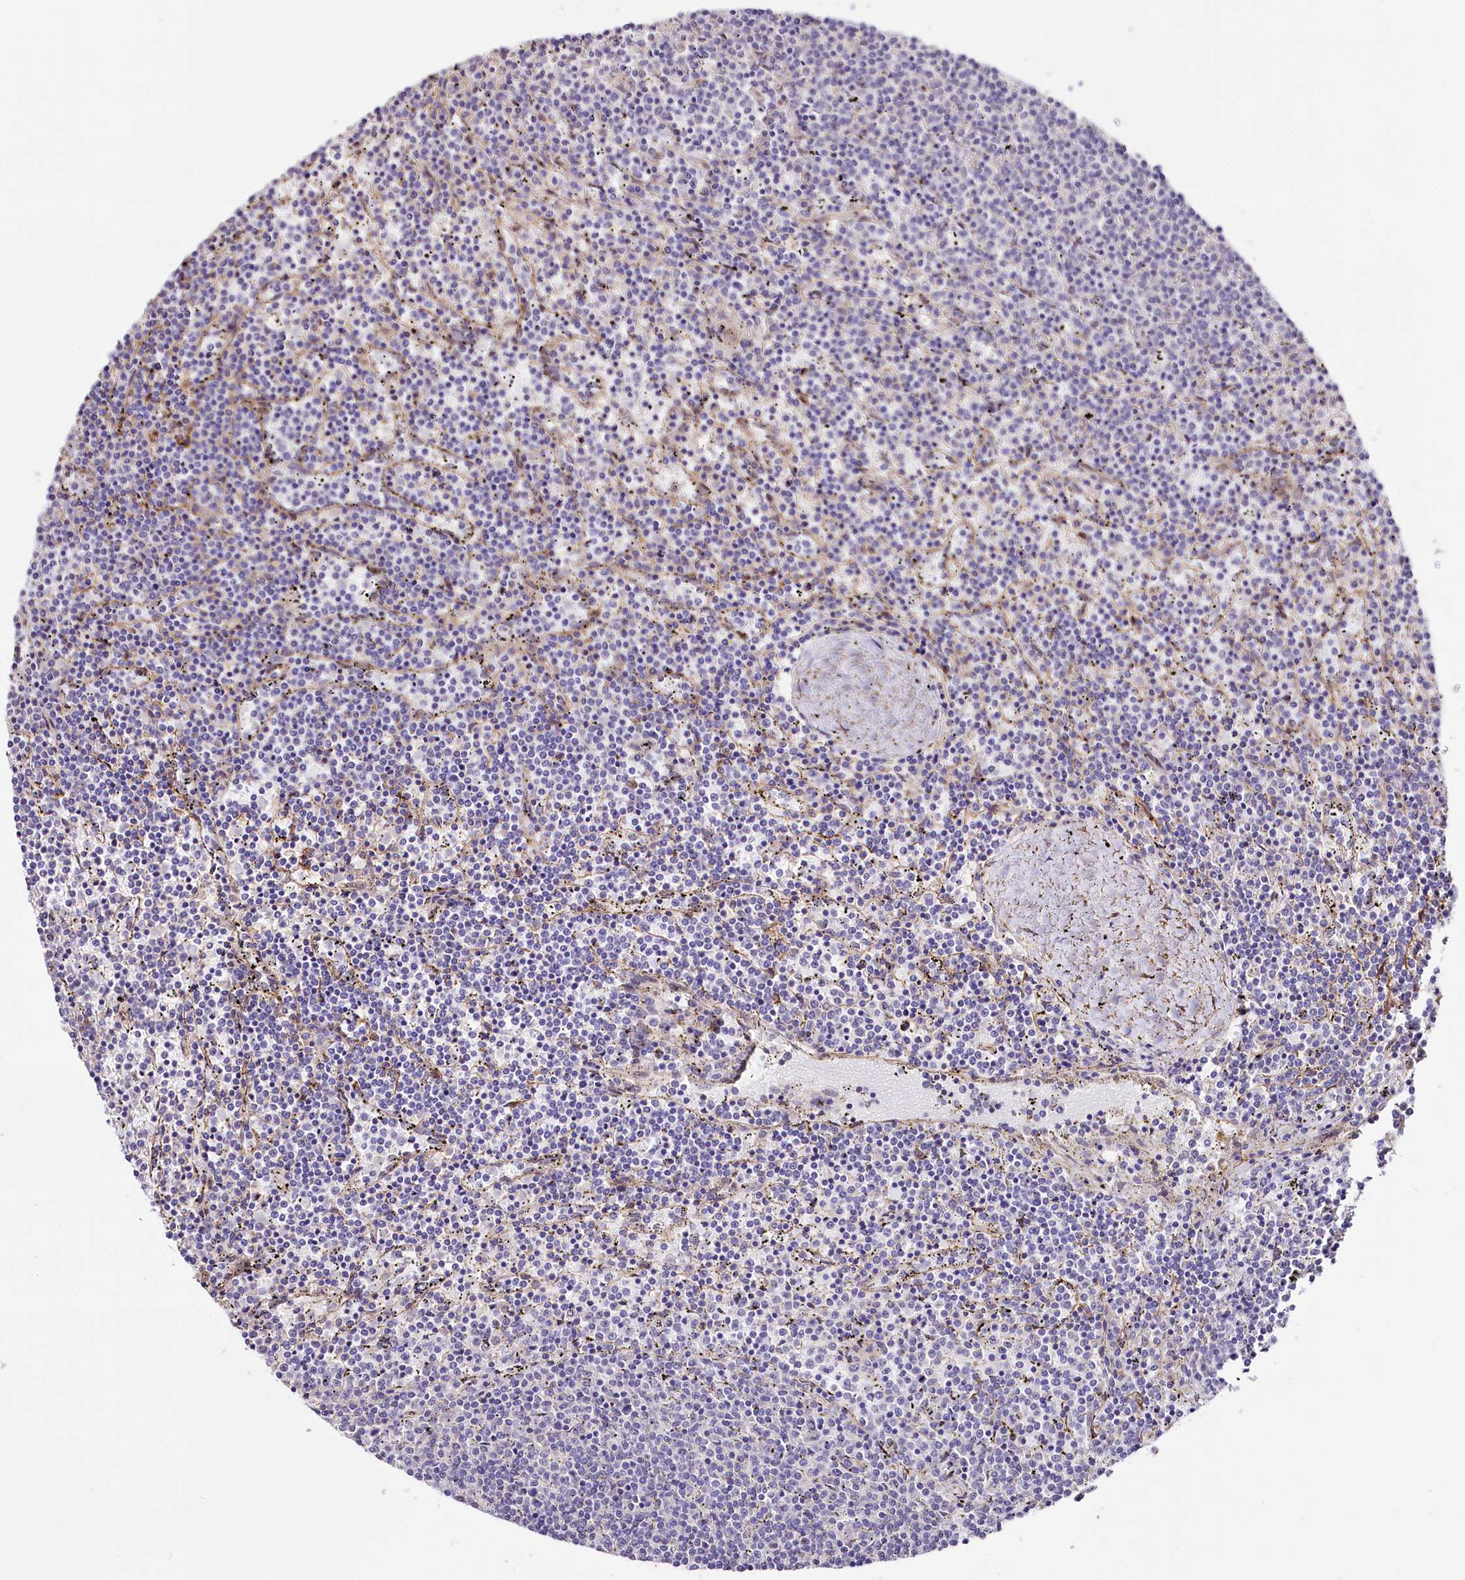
{"staining": {"intensity": "negative", "quantity": "none", "location": "none"}, "tissue": "lymphoma", "cell_type": "Tumor cells", "image_type": "cancer", "snomed": [{"axis": "morphology", "description": "Malignant lymphoma, non-Hodgkin's type, Low grade"}, {"axis": "topography", "description": "Spleen"}], "caption": "Immunohistochemistry photomicrograph of lymphoma stained for a protein (brown), which reveals no expression in tumor cells.", "gene": "ST7", "patient": {"sex": "female", "age": 50}}